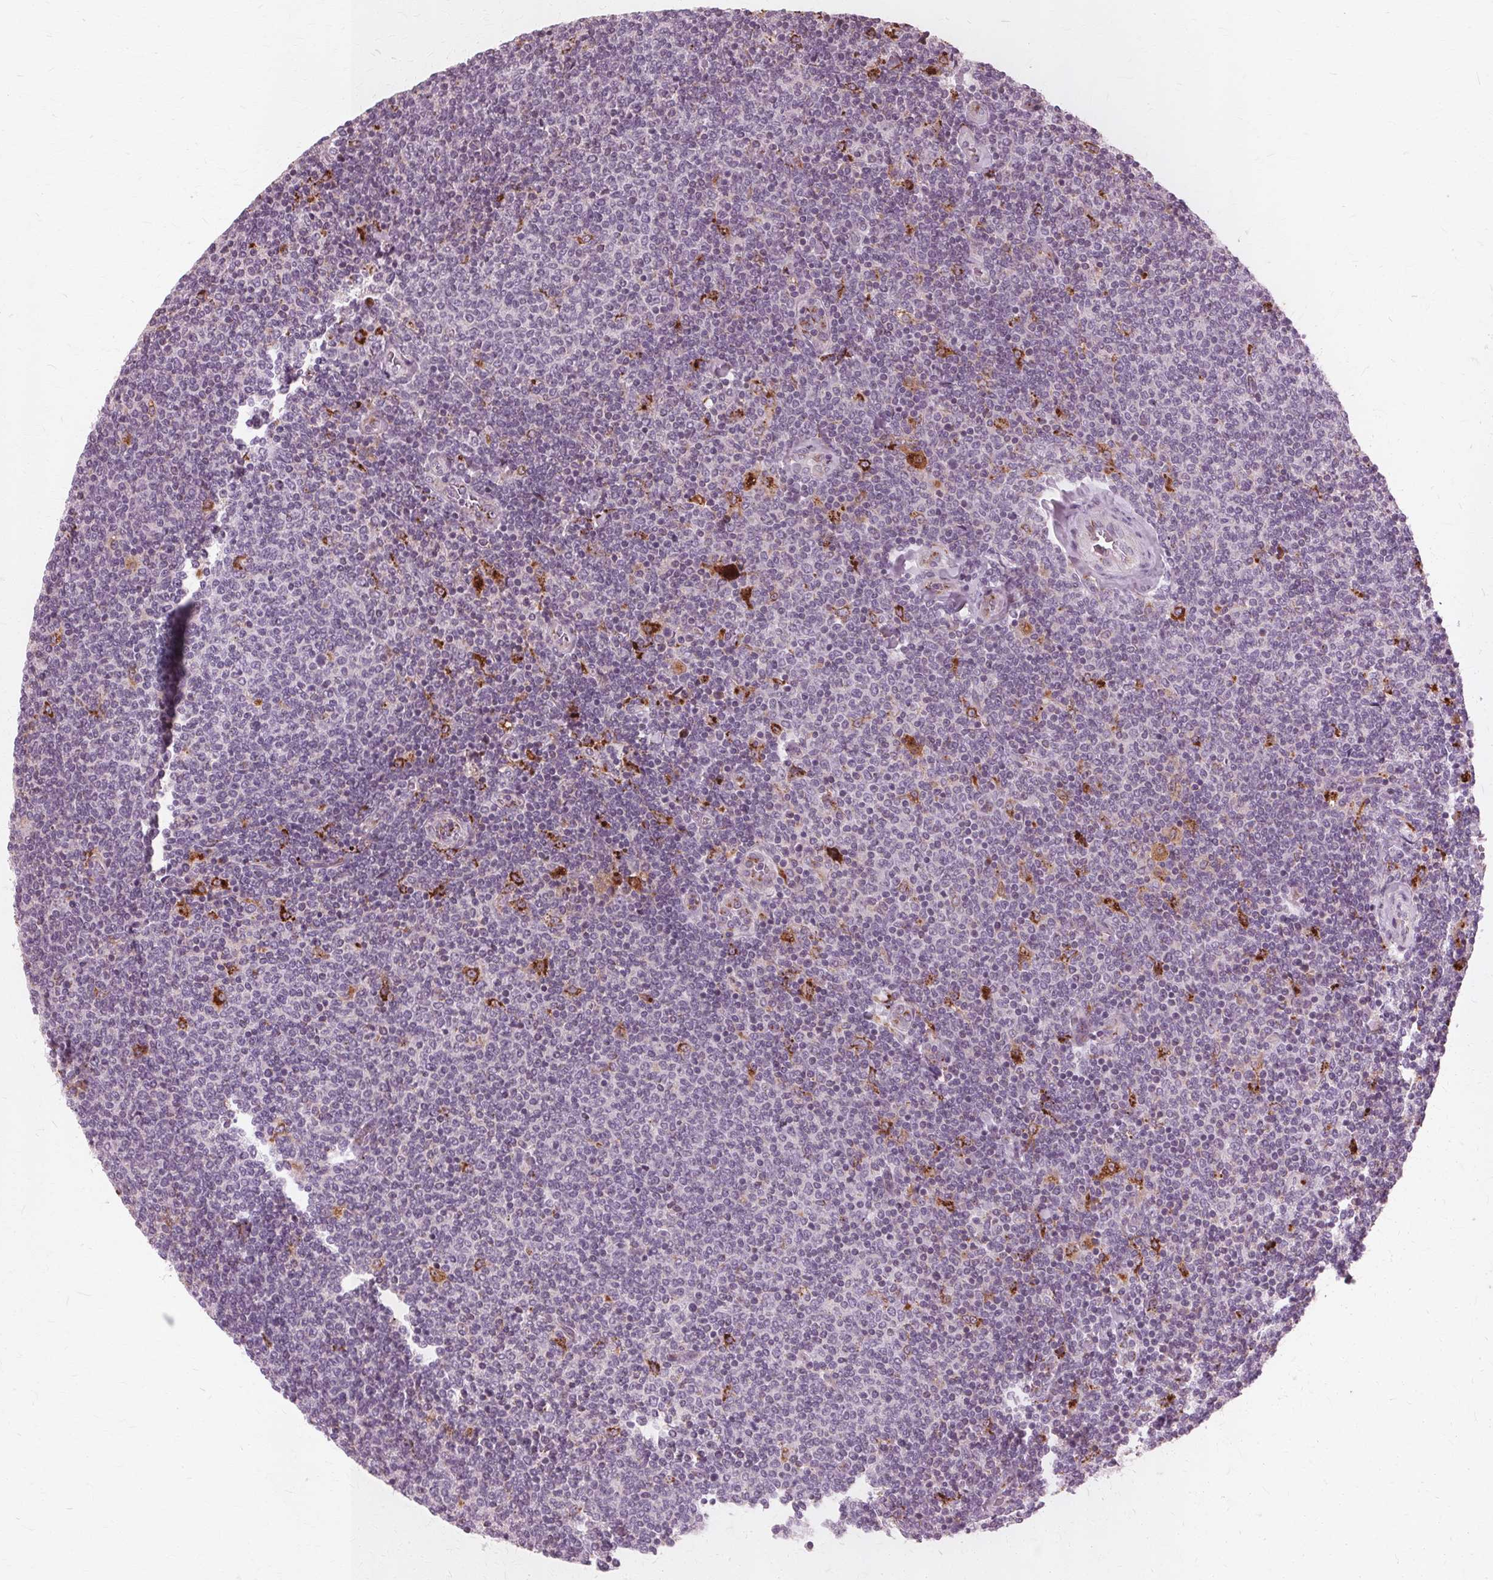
{"staining": {"intensity": "negative", "quantity": "none", "location": "none"}, "tissue": "lymphoma", "cell_type": "Tumor cells", "image_type": "cancer", "snomed": [{"axis": "morphology", "description": "Malignant lymphoma, non-Hodgkin's type, Low grade"}, {"axis": "topography", "description": "Lymph node"}], "caption": "The immunohistochemistry histopathology image has no significant staining in tumor cells of low-grade malignant lymphoma, non-Hodgkin's type tissue.", "gene": "DNASE2", "patient": {"sex": "male", "age": 52}}